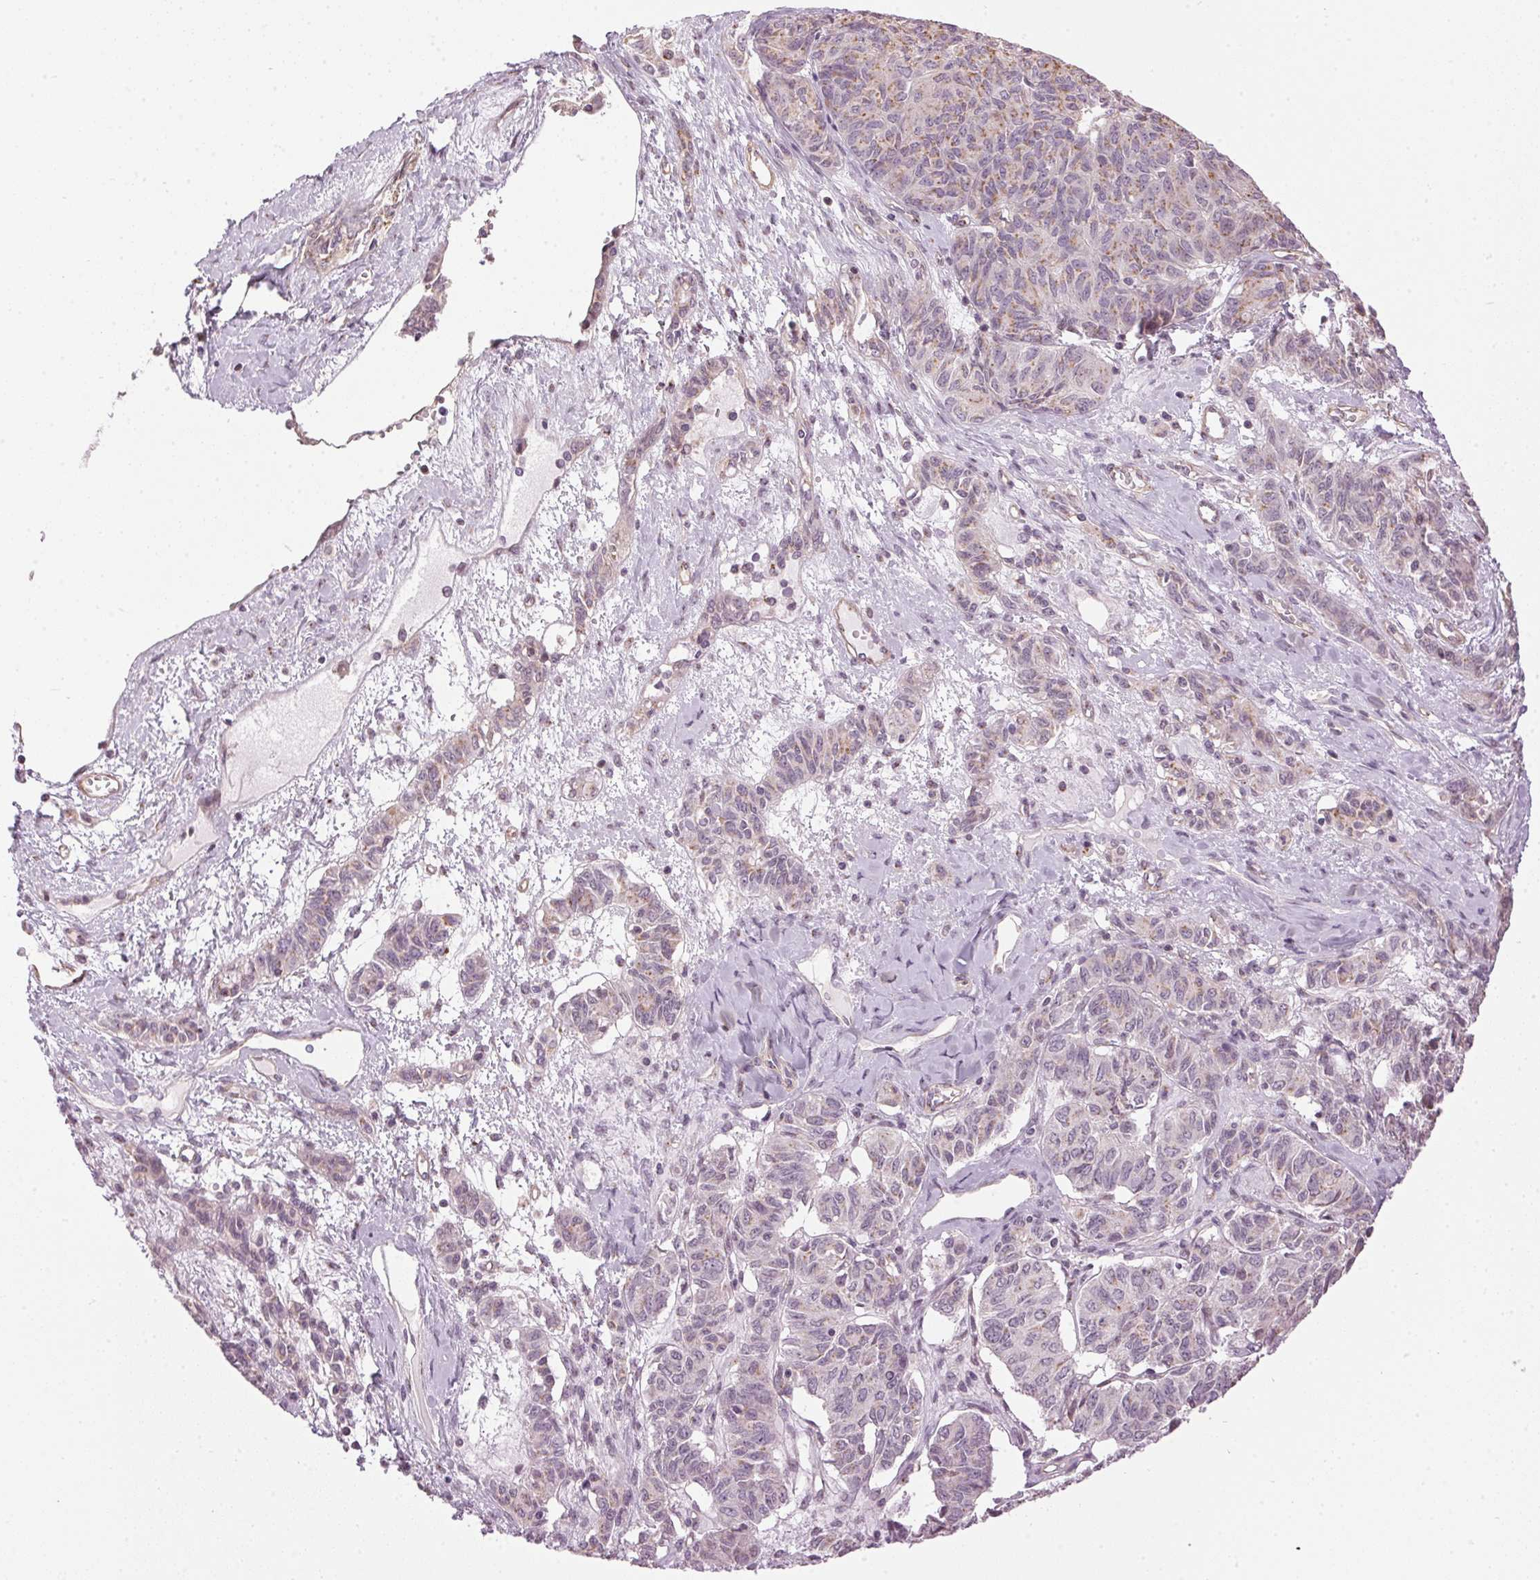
{"staining": {"intensity": "moderate", "quantity": "<25%", "location": "cytoplasmic/membranous"}, "tissue": "ovarian cancer", "cell_type": "Tumor cells", "image_type": "cancer", "snomed": [{"axis": "morphology", "description": "Carcinoma, endometroid"}, {"axis": "topography", "description": "Ovary"}], "caption": "Immunohistochemical staining of endometroid carcinoma (ovarian) reveals low levels of moderate cytoplasmic/membranous staining in approximately <25% of tumor cells.", "gene": "GOLPH3", "patient": {"sex": "female", "age": 80}}